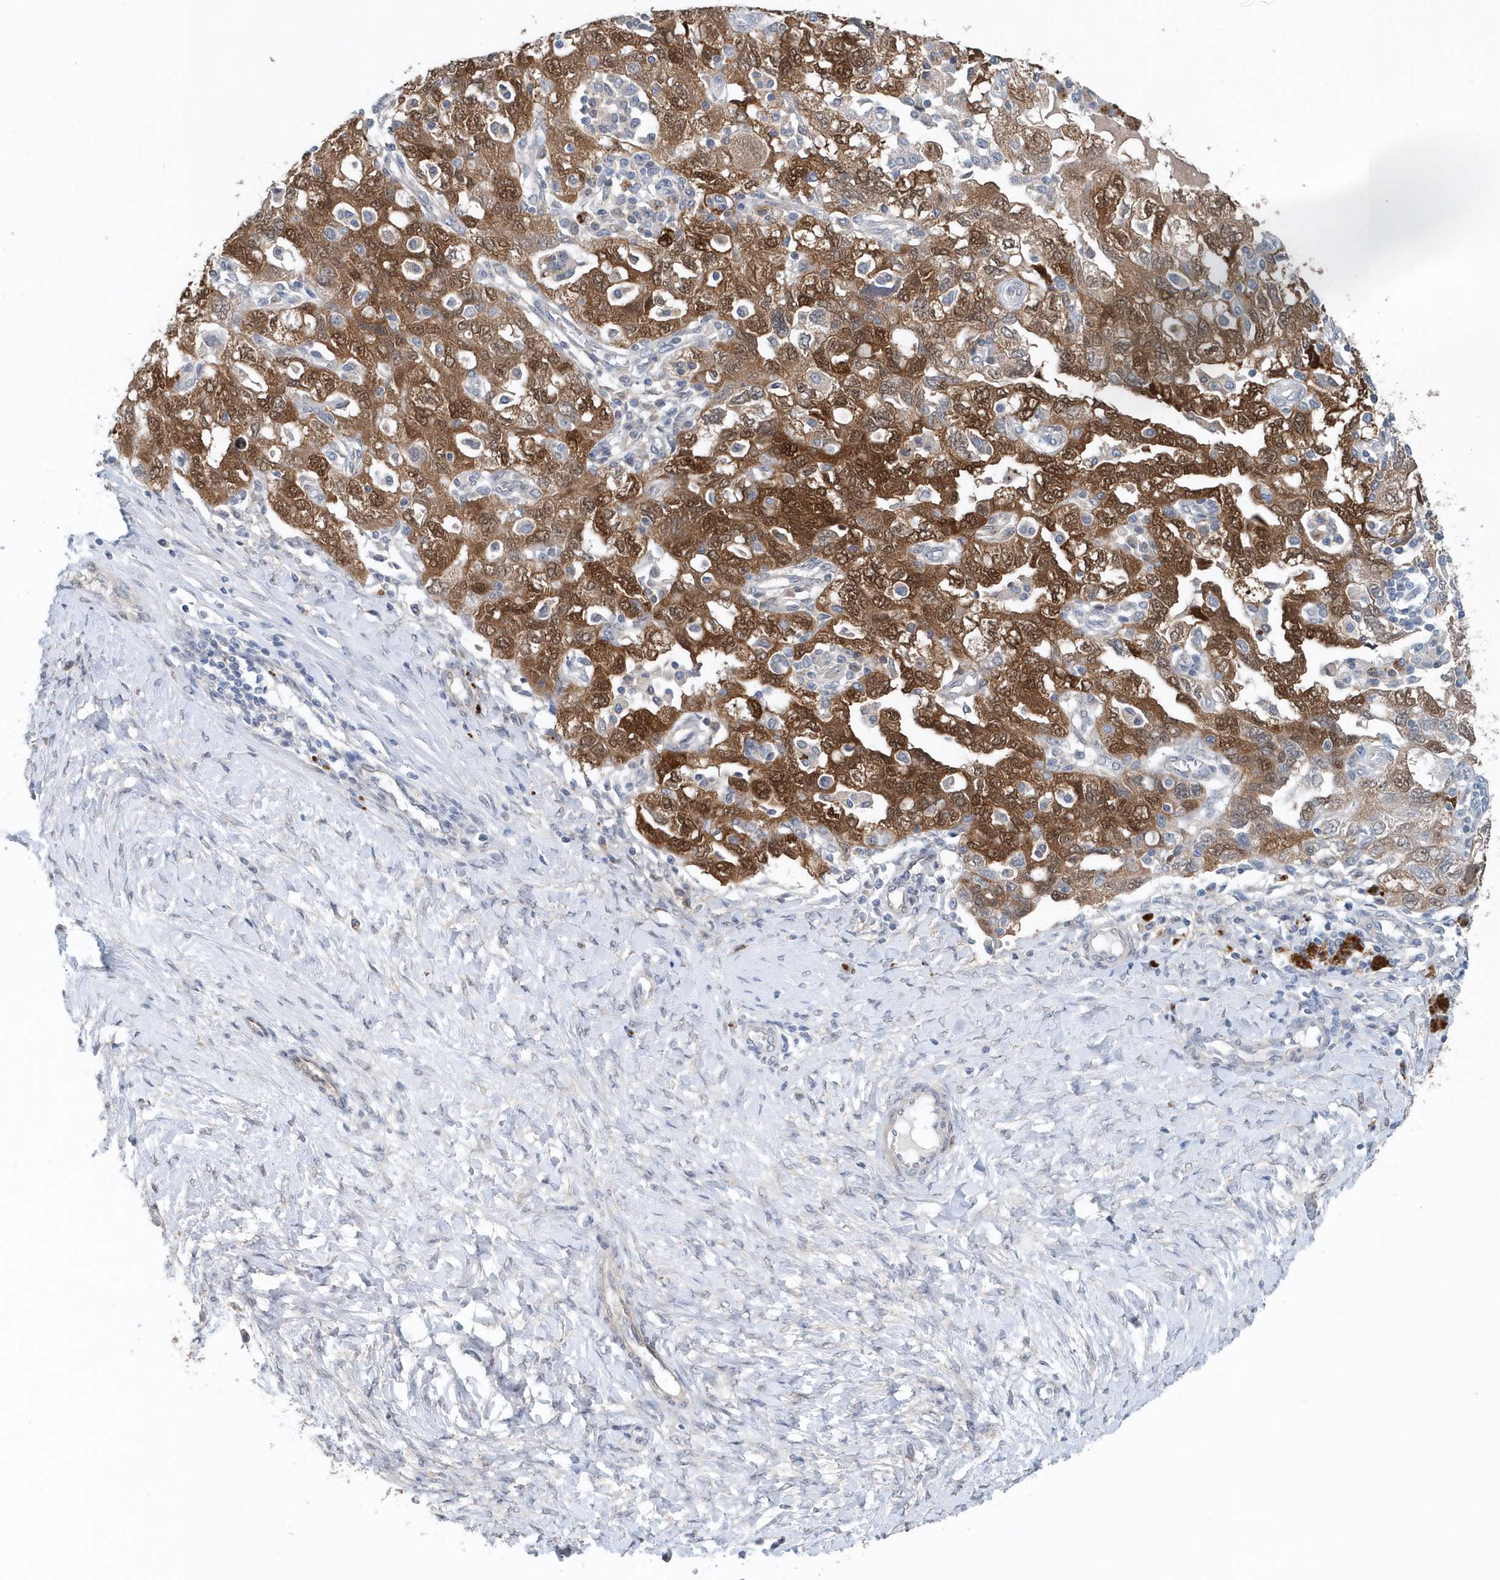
{"staining": {"intensity": "strong", "quantity": "25%-75%", "location": "cytoplasmic/membranous,nuclear"}, "tissue": "ovarian cancer", "cell_type": "Tumor cells", "image_type": "cancer", "snomed": [{"axis": "morphology", "description": "Carcinoma, NOS"}, {"axis": "morphology", "description": "Cystadenocarcinoma, serous, NOS"}, {"axis": "topography", "description": "Ovary"}], "caption": "Immunohistochemistry (DAB (3,3'-diaminobenzidine)) staining of human carcinoma (ovarian) displays strong cytoplasmic/membranous and nuclear protein positivity in about 25%-75% of tumor cells.", "gene": "PFN2", "patient": {"sex": "female", "age": 69}}